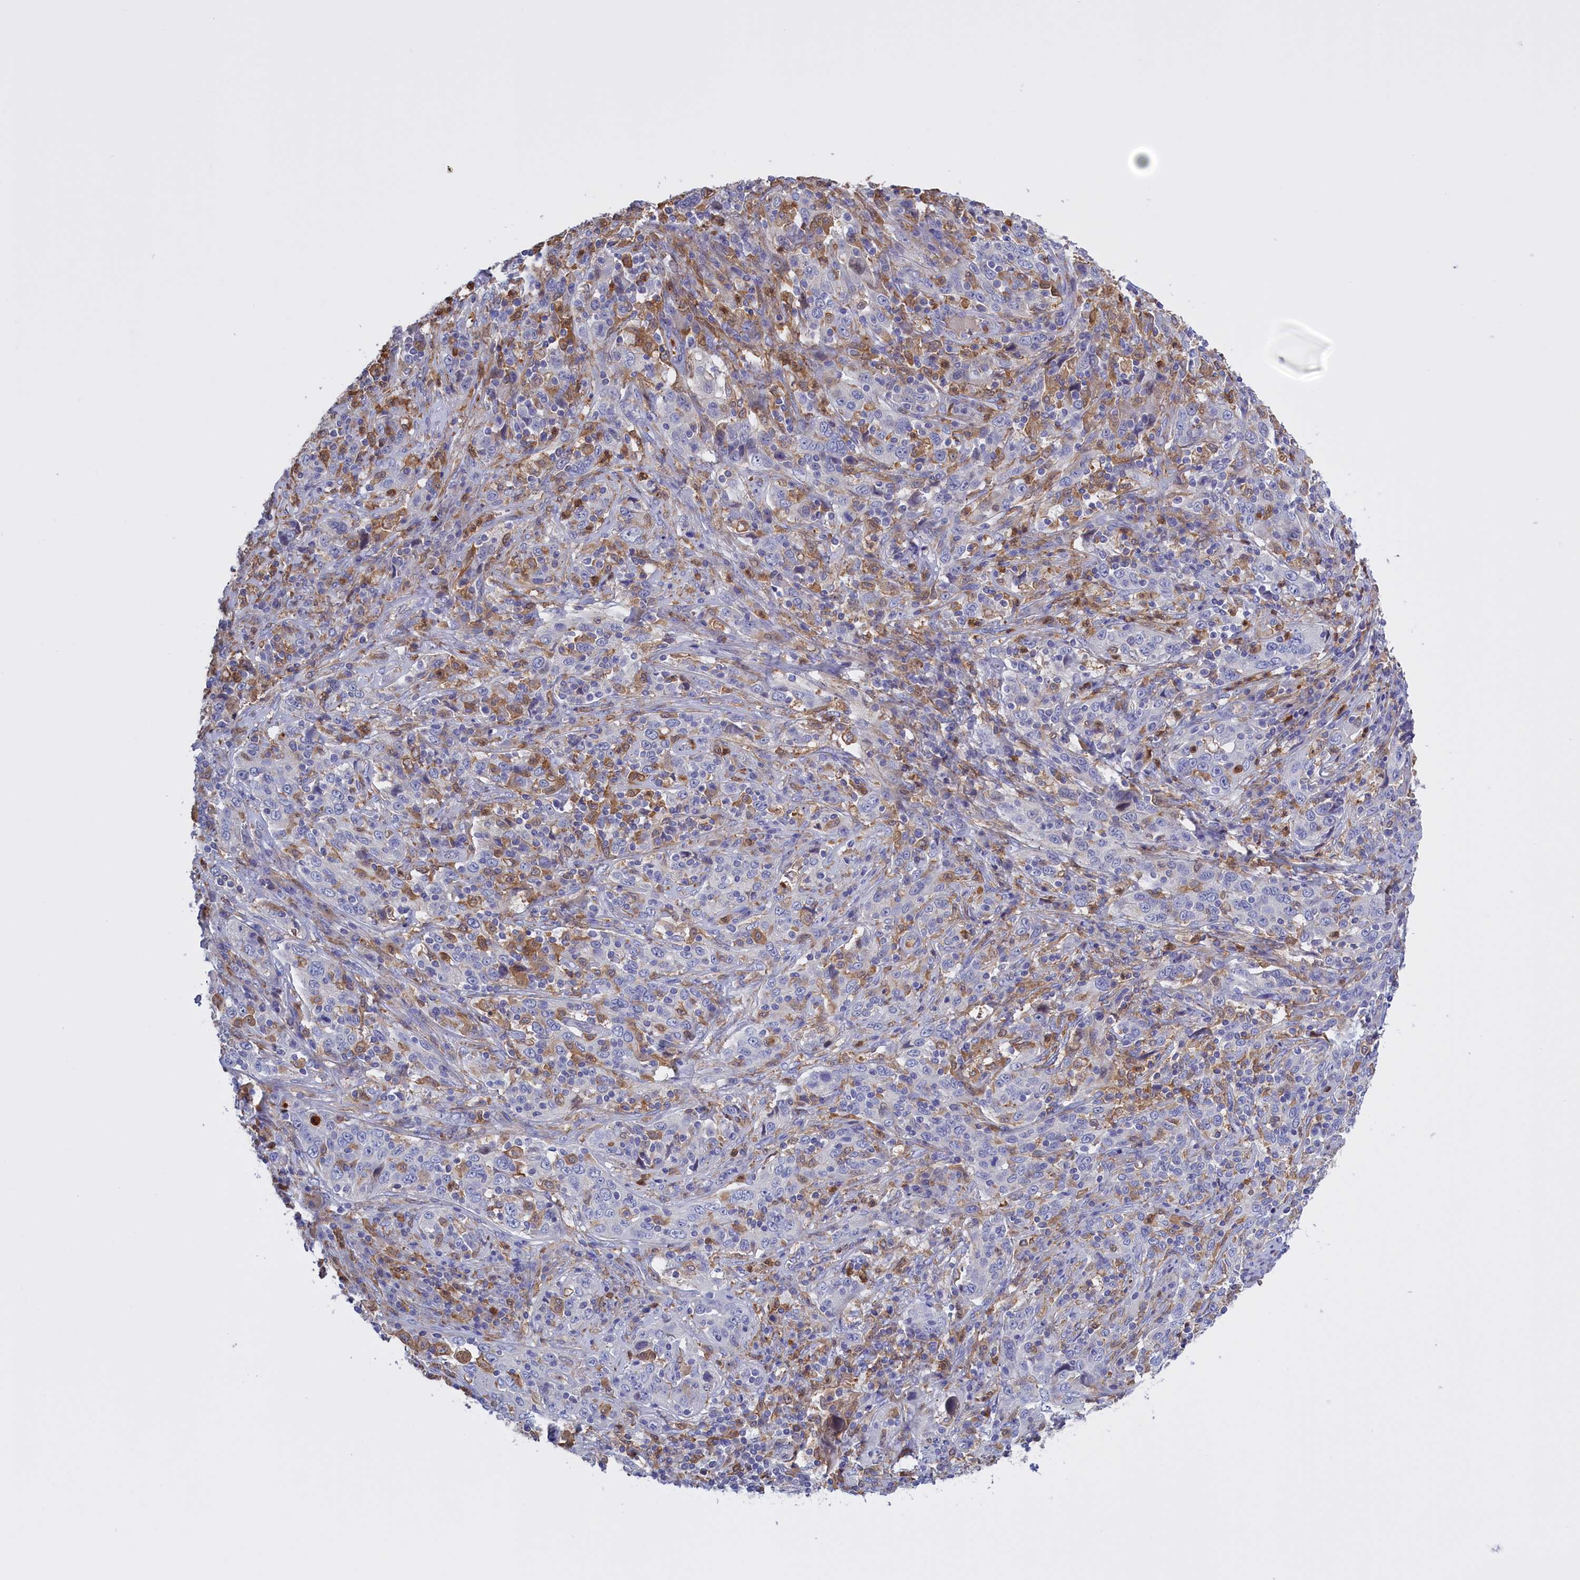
{"staining": {"intensity": "negative", "quantity": "none", "location": "none"}, "tissue": "cervical cancer", "cell_type": "Tumor cells", "image_type": "cancer", "snomed": [{"axis": "morphology", "description": "Squamous cell carcinoma, NOS"}, {"axis": "topography", "description": "Cervix"}], "caption": "DAB (3,3'-diaminobenzidine) immunohistochemical staining of cervical cancer (squamous cell carcinoma) exhibits no significant expression in tumor cells. The staining is performed using DAB (3,3'-diaminobenzidine) brown chromogen with nuclei counter-stained in using hematoxylin.", "gene": "FAM149B1", "patient": {"sex": "female", "age": 46}}